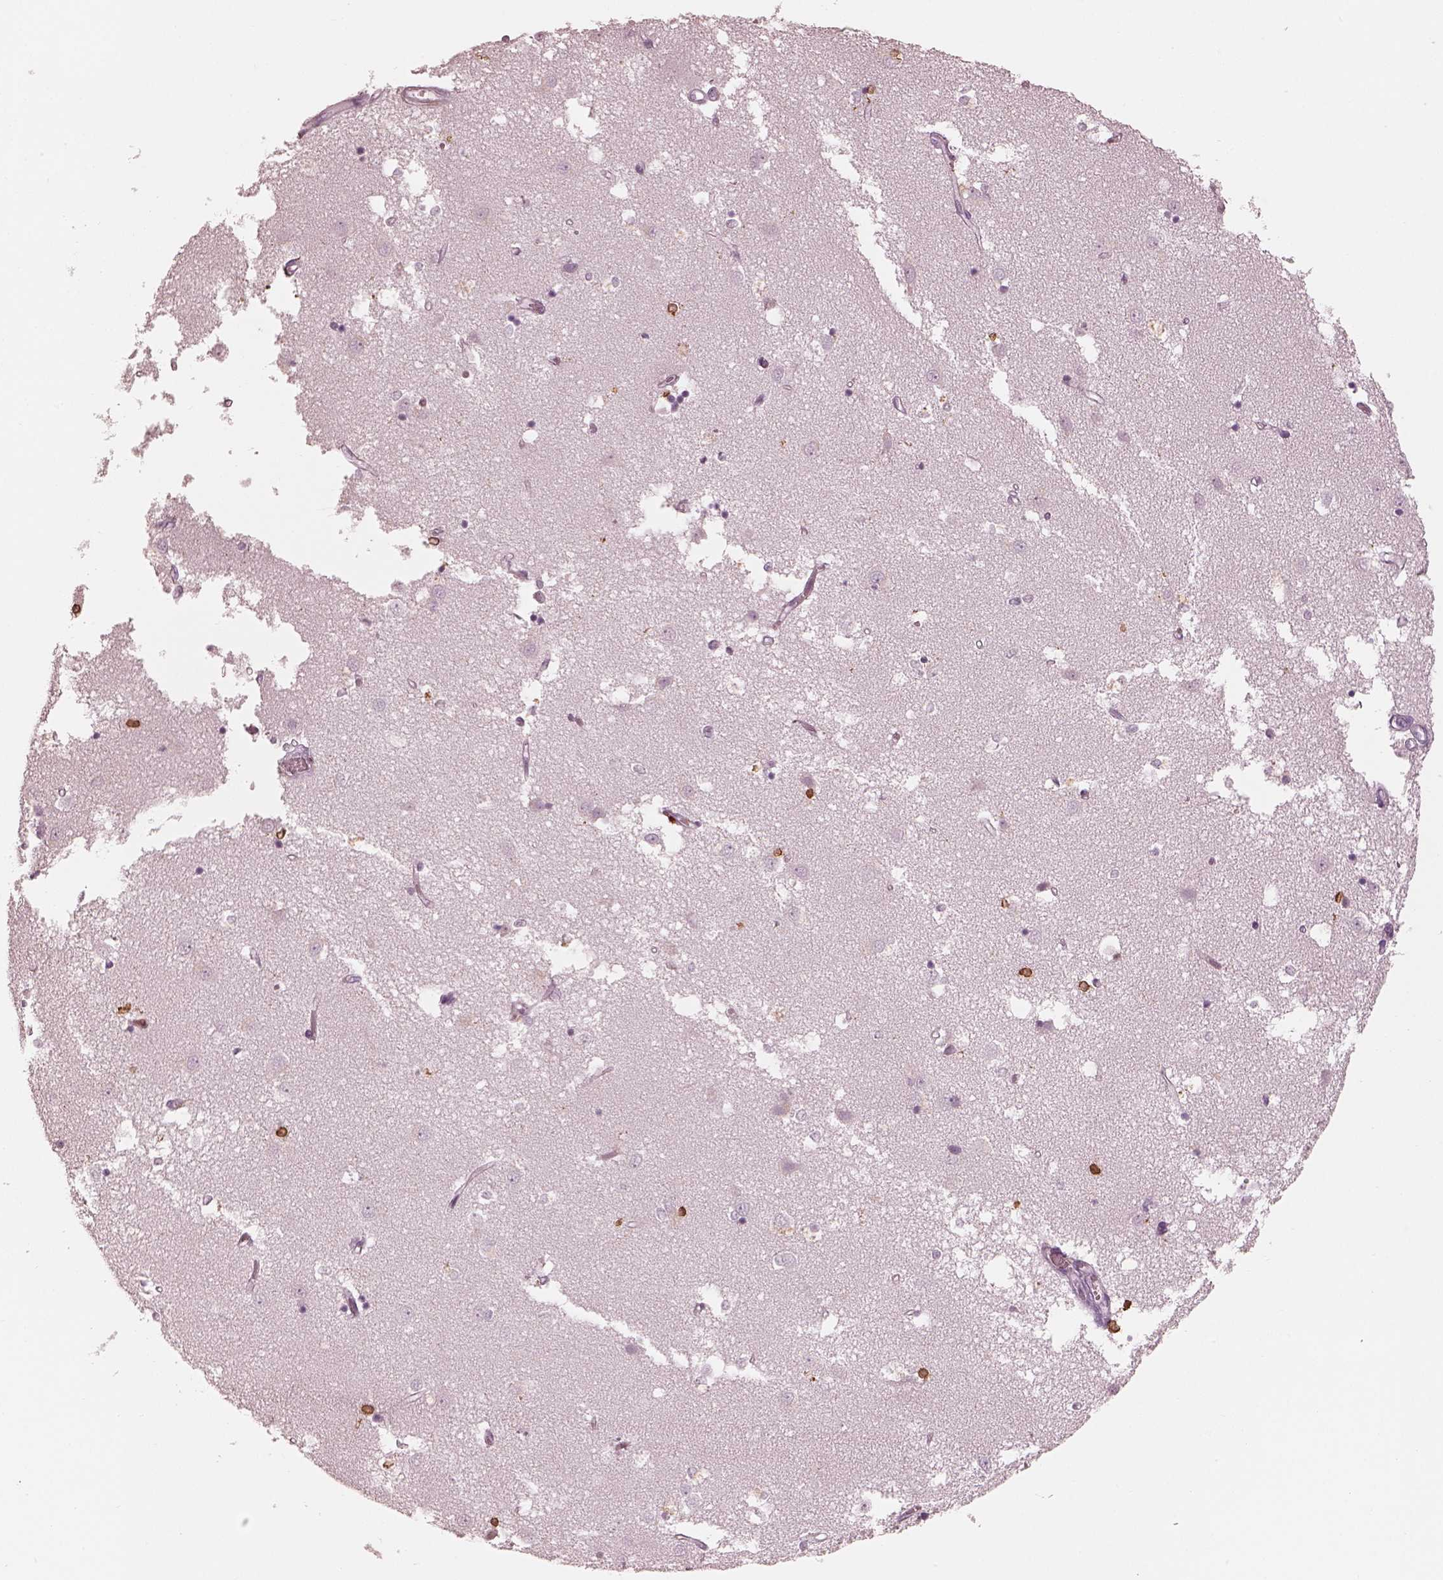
{"staining": {"intensity": "strong", "quantity": "25%-75%", "location": "cytoplasmic/membranous,nuclear"}, "tissue": "caudate", "cell_type": "Glial cells", "image_type": "normal", "snomed": [{"axis": "morphology", "description": "Normal tissue, NOS"}, {"axis": "topography", "description": "Lateral ventricle wall"}], "caption": "A high-resolution micrograph shows immunohistochemistry staining of normal caudate, which exhibits strong cytoplasmic/membranous,nuclear expression in about 25%-75% of glial cells.", "gene": "ALOX5", "patient": {"sex": "male", "age": 54}}